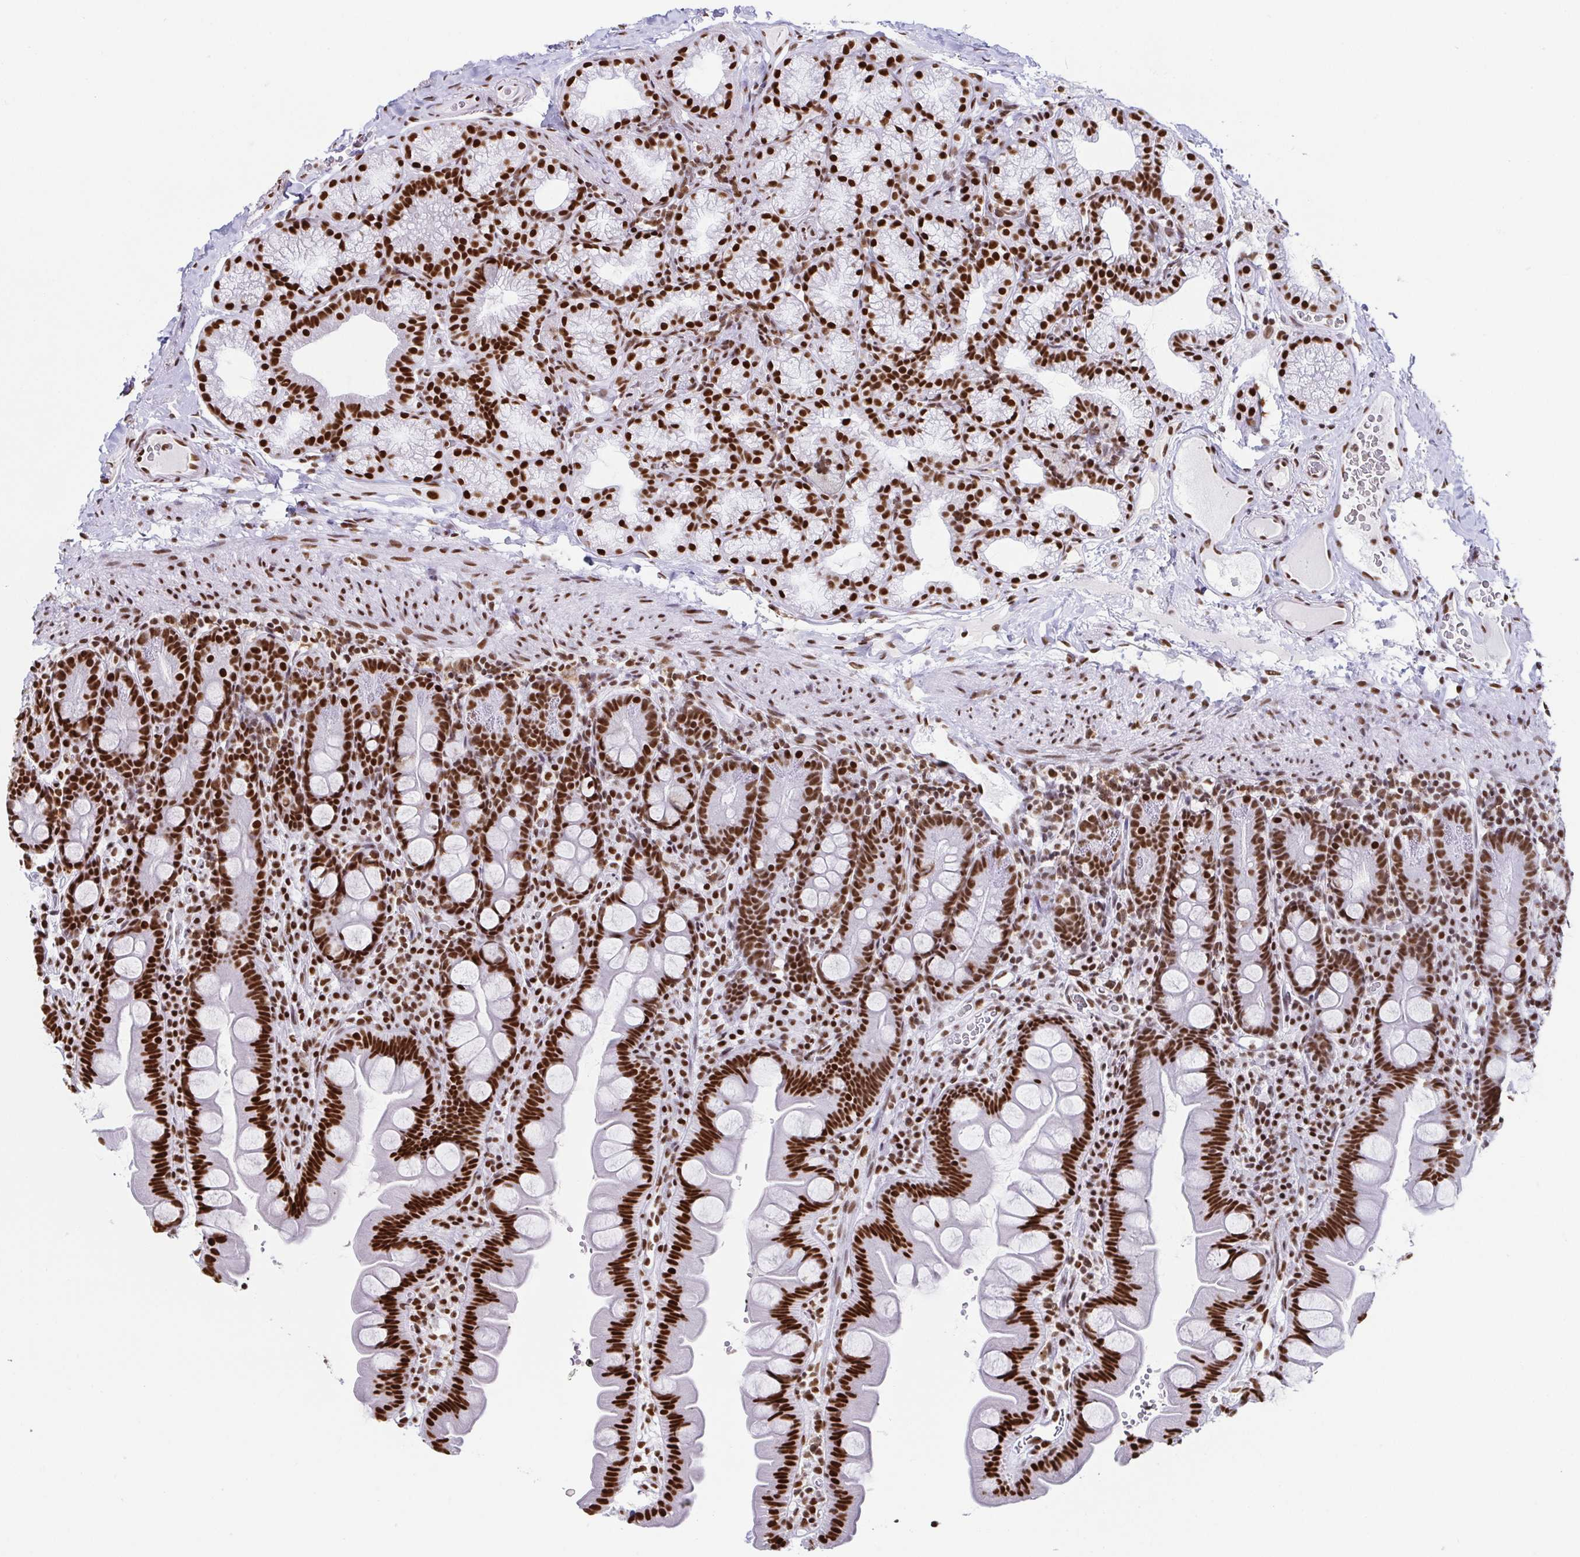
{"staining": {"intensity": "strong", "quantity": ">75%", "location": "nuclear"}, "tissue": "small intestine", "cell_type": "Glandular cells", "image_type": "normal", "snomed": [{"axis": "morphology", "description": "Normal tissue, NOS"}, {"axis": "topography", "description": "Small intestine"}], "caption": "A high-resolution image shows IHC staining of benign small intestine, which exhibits strong nuclear staining in approximately >75% of glandular cells. (IHC, brightfield microscopy, high magnification).", "gene": "EWSR1", "patient": {"sex": "female", "age": 68}}